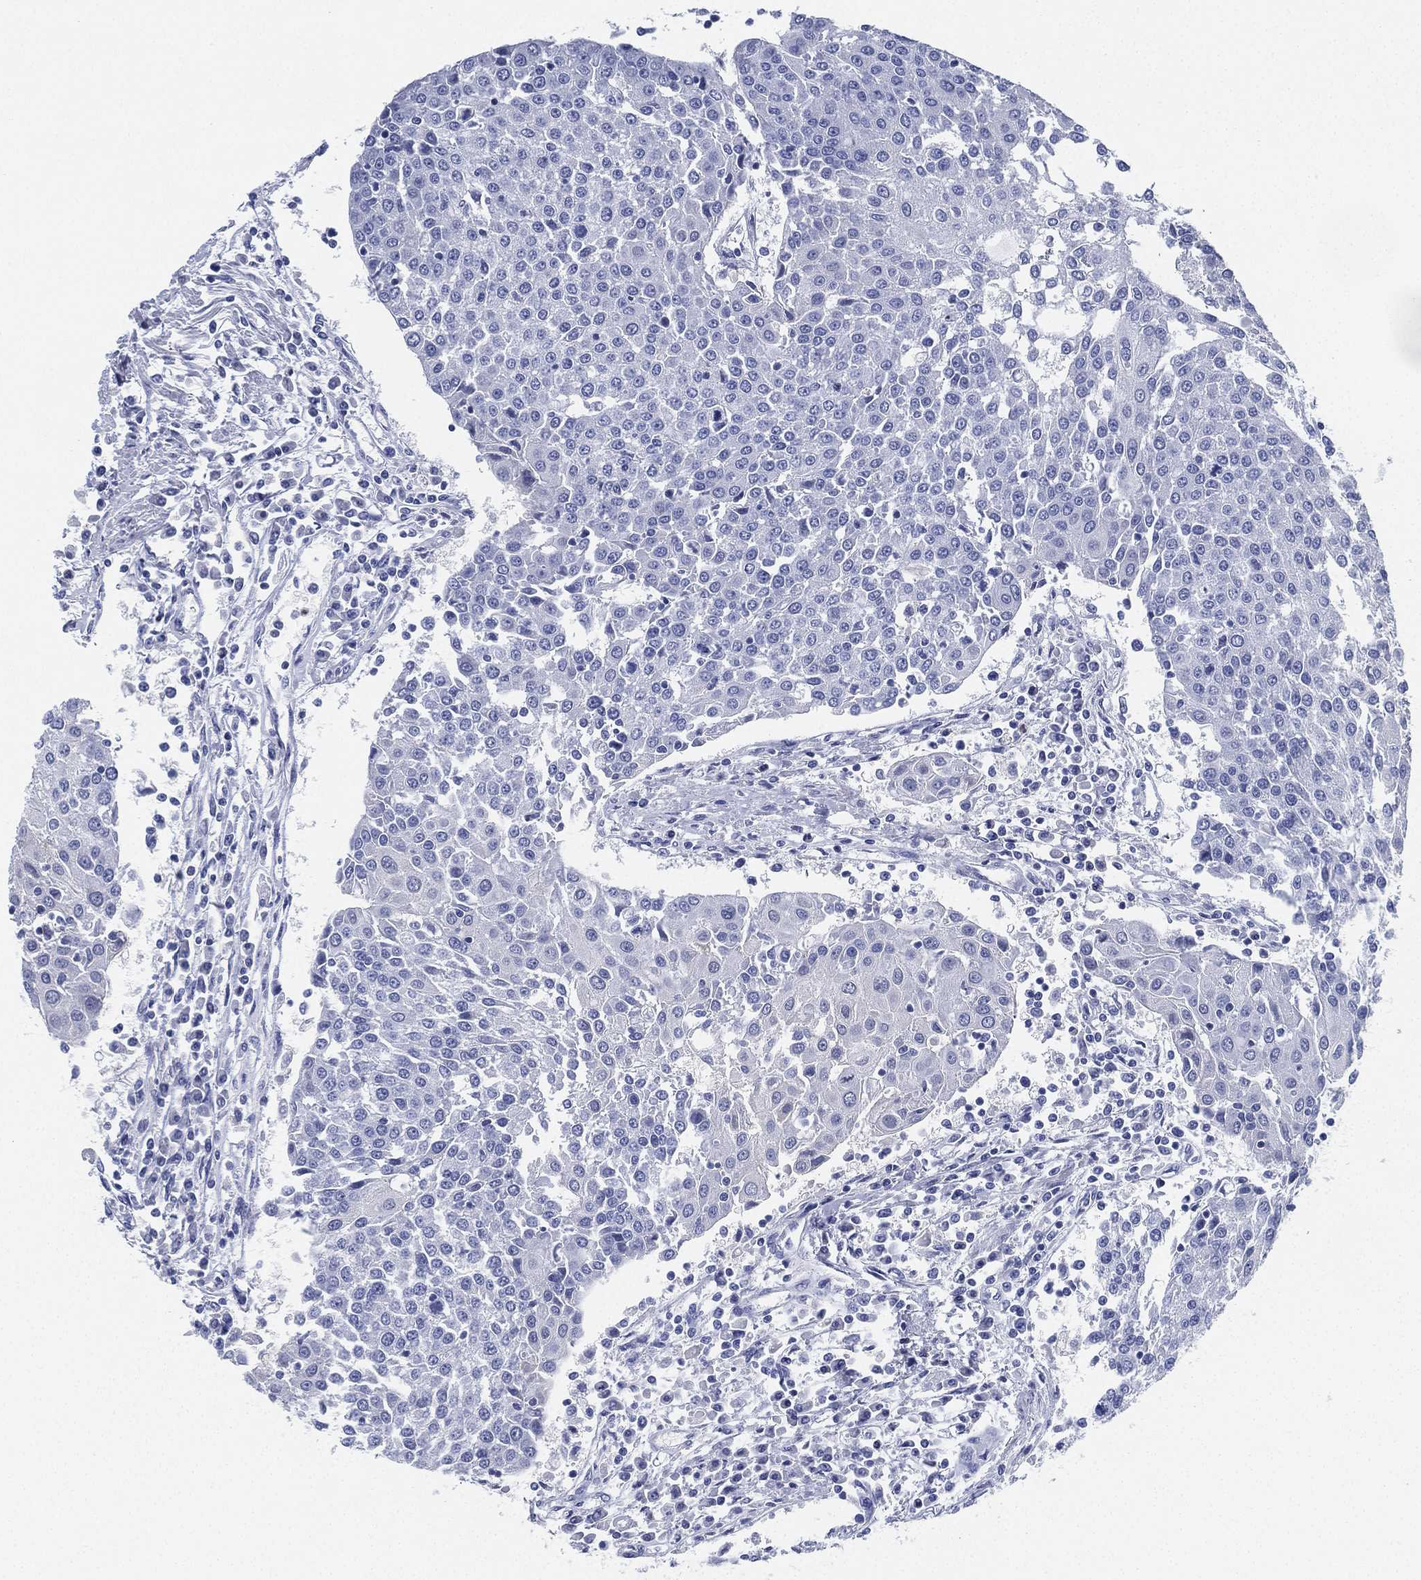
{"staining": {"intensity": "negative", "quantity": "none", "location": "none"}, "tissue": "urothelial cancer", "cell_type": "Tumor cells", "image_type": "cancer", "snomed": [{"axis": "morphology", "description": "Urothelial carcinoma, High grade"}, {"axis": "topography", "description": "Urinary bladder"}], "caption": "The micrograph displays no significant expression in tumor cells of urothelial carcinoma (high-grade).", "gene": "DEFB121", "patient": {"sex": "female", "age": 85}}